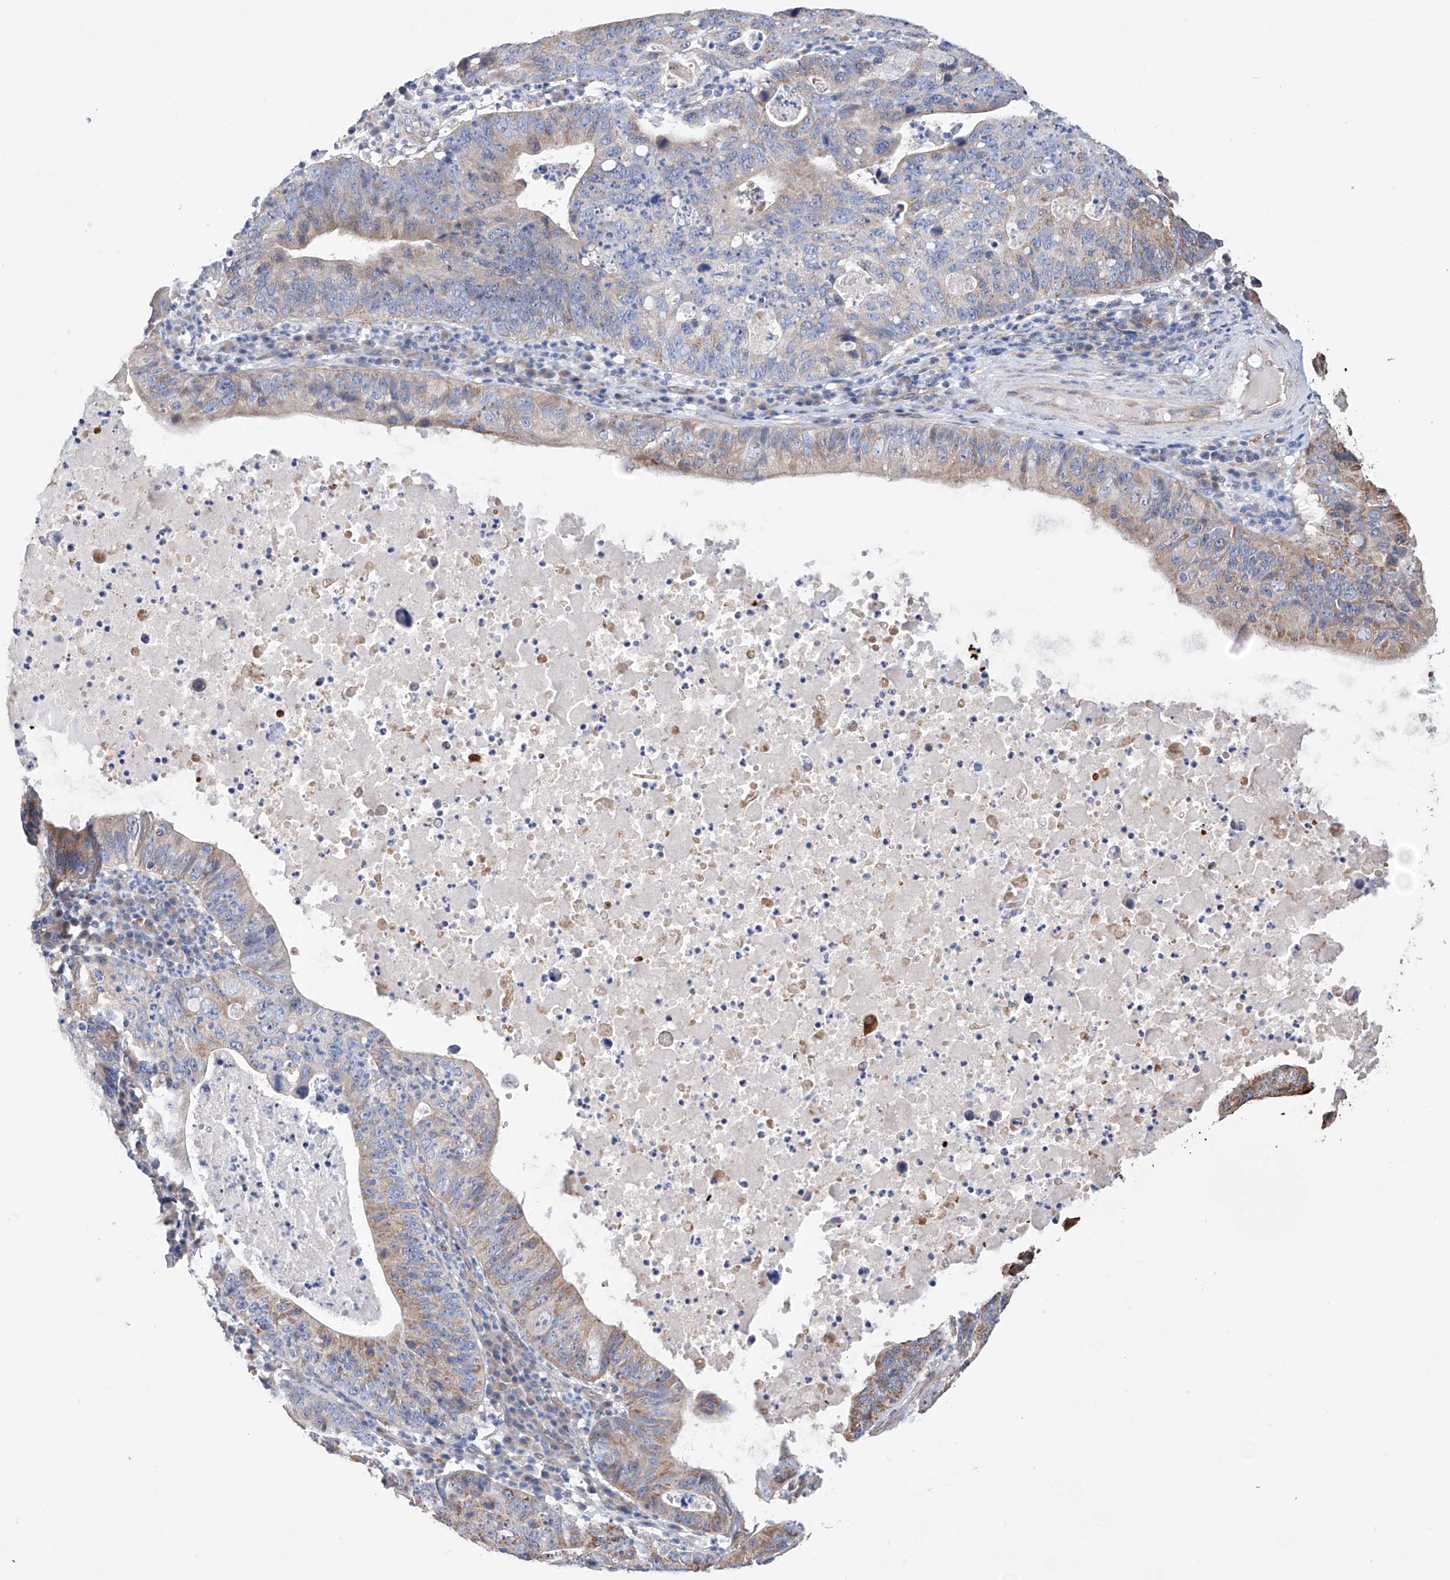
{"staining": {"intensity": "weak", "quantity": "25%-75%", "location": "cytoplasmic/membranous"}, "tissue": "stomach cancer", "cell_type": "Tumor cells", "image_type": "cancer", "snomed": [{"axis": "morphology", "description": "Adenocarcinoma, NOS"}, {"axis": "topography", "description": "Stomach"}], "caption": "Stomach adenocarcinoma stained with a protein marker demonstrates weak staining in tumor cells.", "gene": "AFG1L", "patient": {"sex": "male", "age": 59}}